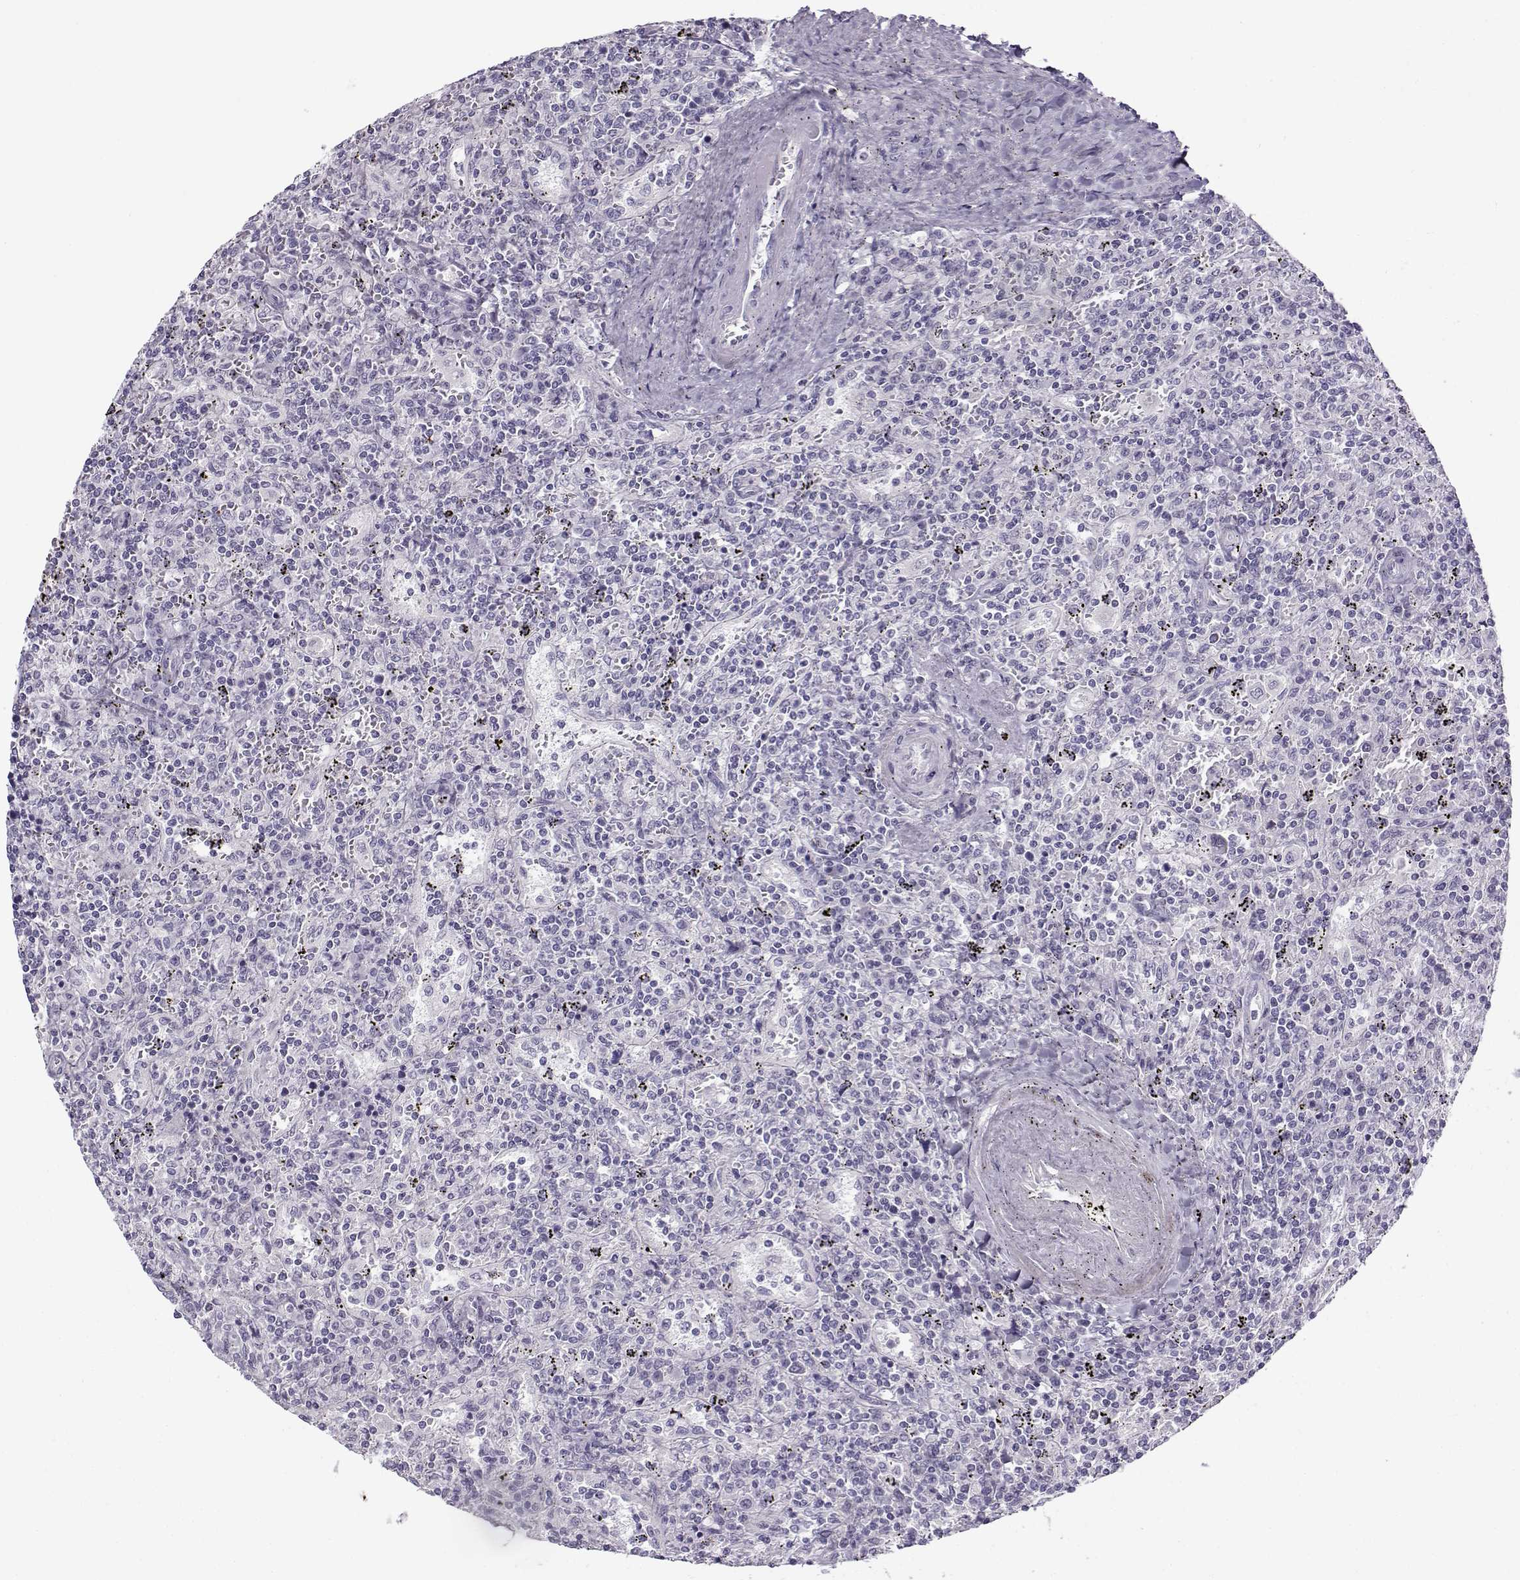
{"staining": {"intensity": "negative", "quantity": "none", "location": "none"}, "tissue": "lymphoma", "cell_type": "Tumor cells", "image_type": "cancer", "snomed": [{"axis": "morphology", "description": "Malignant lymphoma, non-Hodgkin's type, Low grade"}, {"axis": "topography", "description": "Spleen"}], "caption": "The micrograph shows no significant positivity in tumor cells of lymphoma.", "gene": "TEX55", "patient": {"sex": "male", "age": 62}}